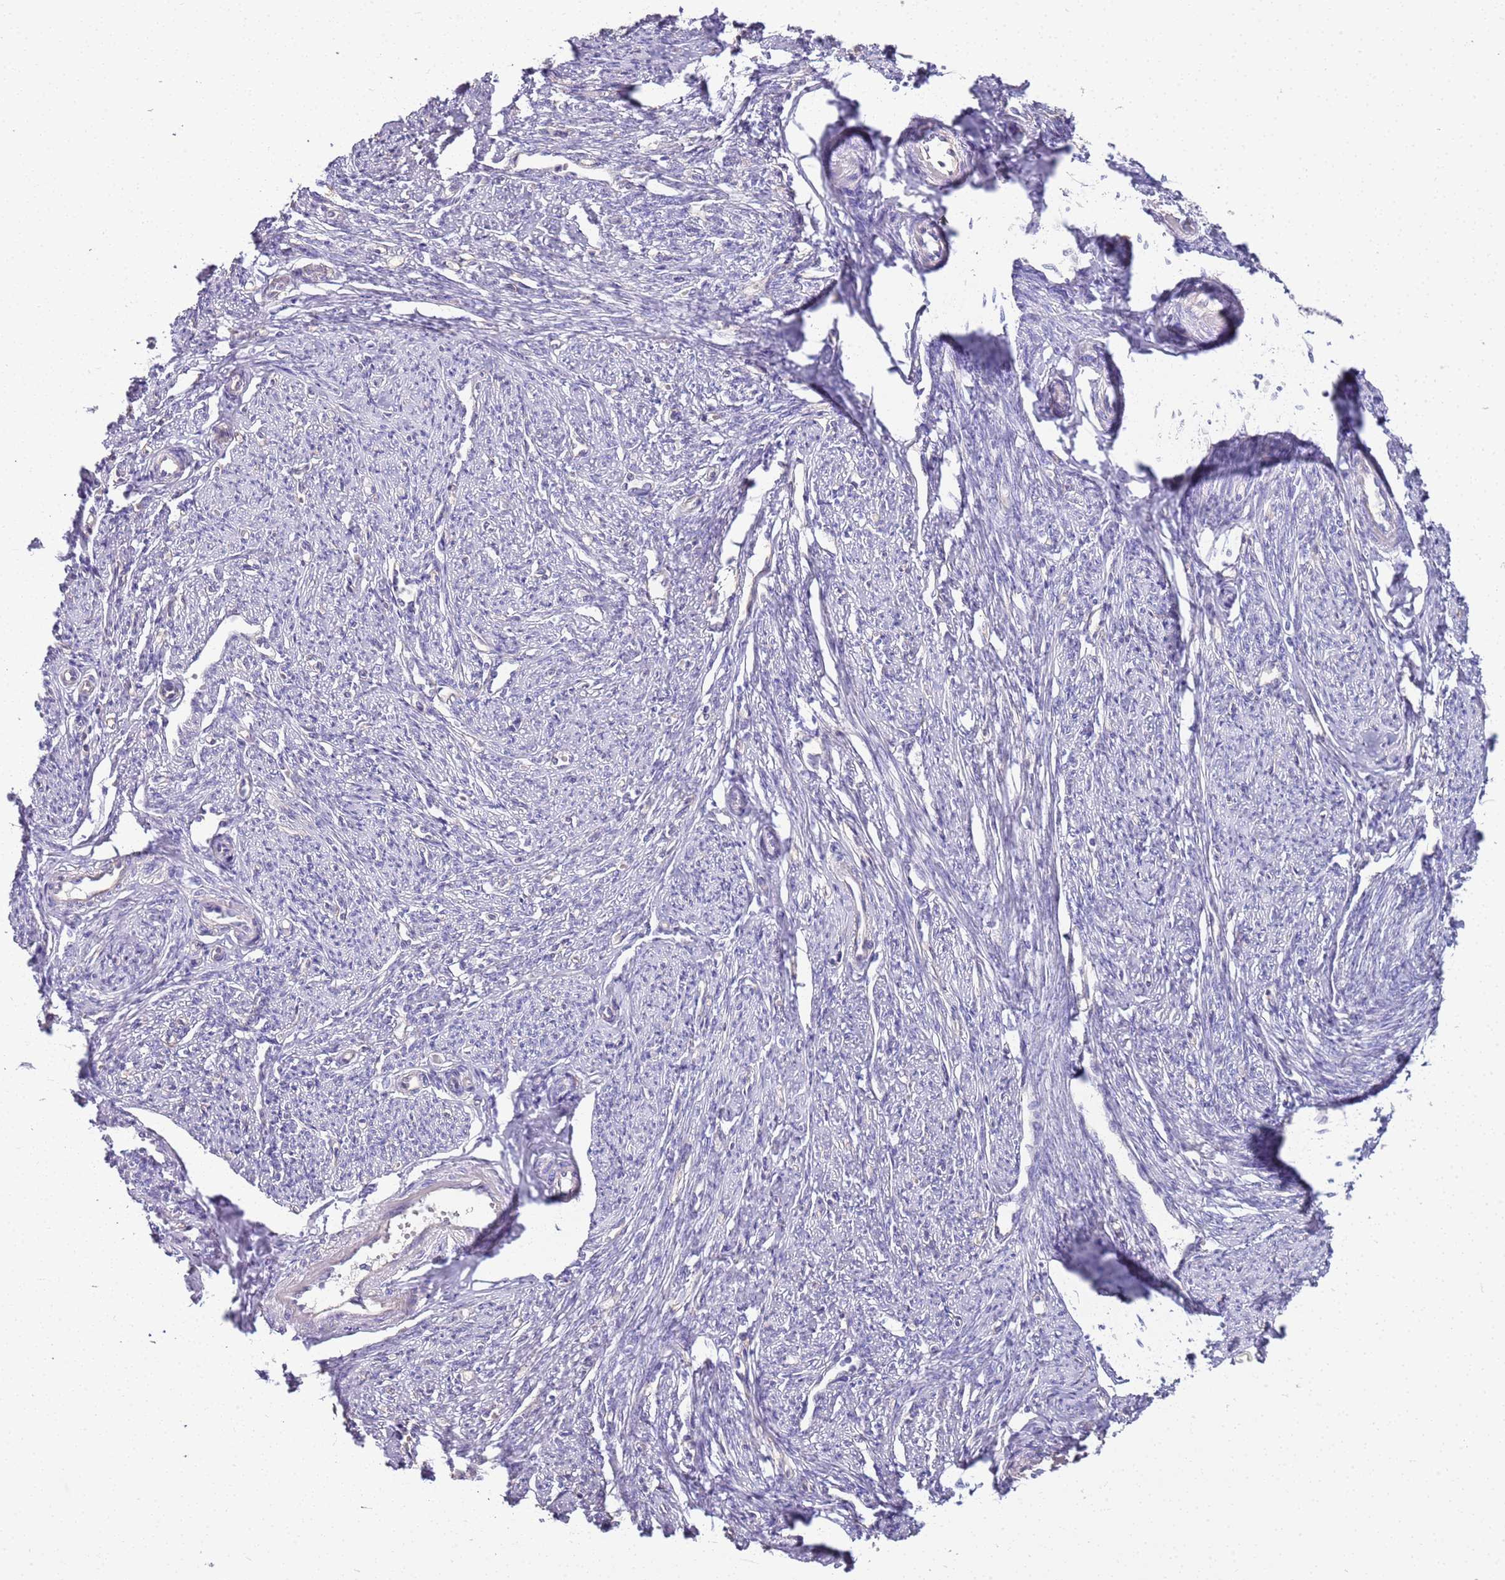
{"staining": {"intensity": "negative", "quantity": "none", "location": "none"}, "tissue": "smooth muscle", "cell_type": "Smooth muscle cells", "image_type": "normal", "snomed": [{"axis": "morphology", "description": "Normal tissue, NOS"}, {"axis": "topography", "description": "Smooth muscle"}, {"axis": "topography", "description": "Uterus"}], "caption": "Smooth muscle cells show no significant protein positivity in unremarkable smooth muscle.", "gene": "CTRC", "patient": {"sex": "female", "age": 59}}